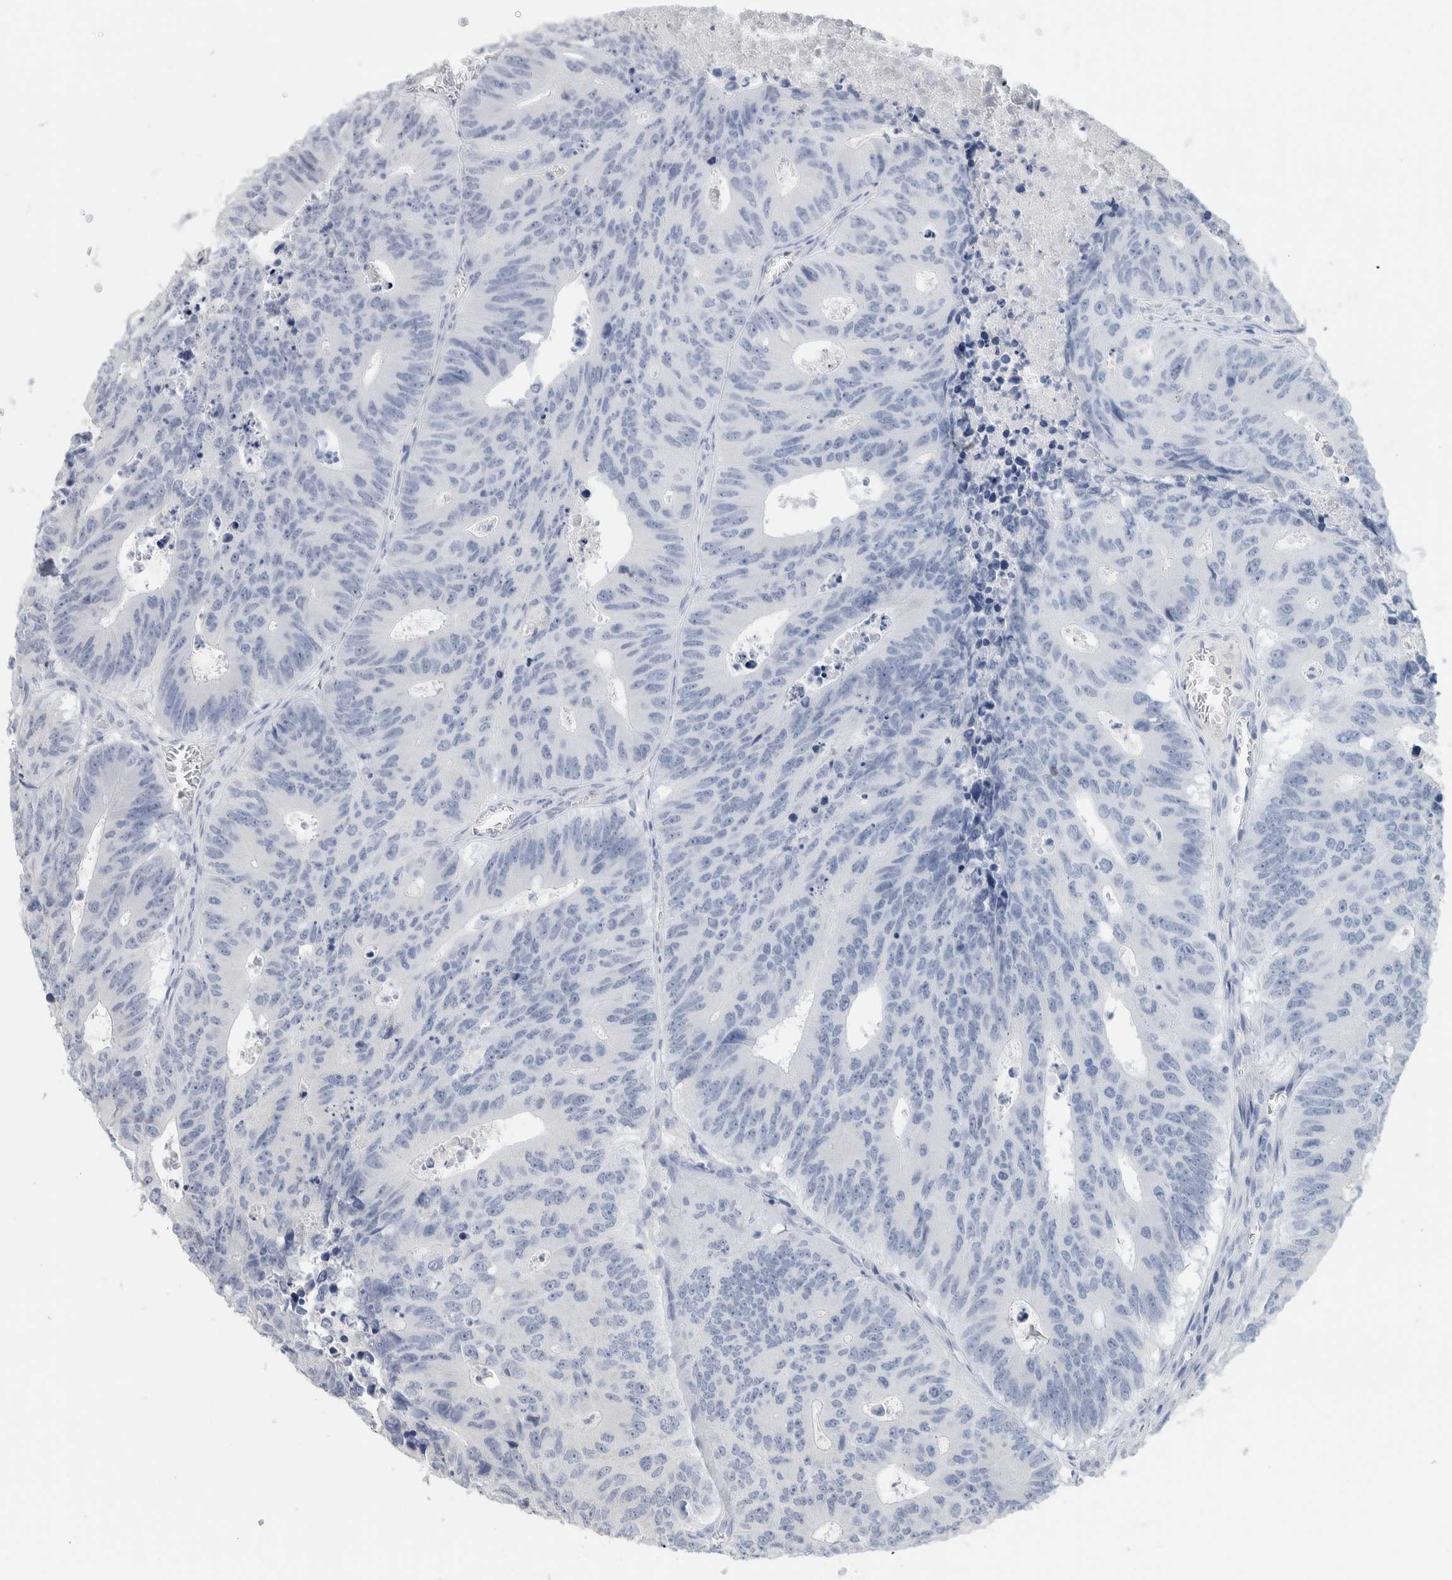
{"staining": {"intensity": "negative", "quantity": "none", "location": "none"}, "tissue": "colorectal cancer", "cell_type": "Tumor cells", "image_type": "cancer", "snomed": [{"axis": "morphology", "description": "Adenocarcinoma, NOS"}, {"axis": "topography", "description": "Colon"}], "caption": "IHC photomicrograph of colorectal adenocarcinoma stained for a protein (brown), which shows no staining in tumor cells.", "gene": "BCAN", "patient": {"sex": "male", "age": 87}}